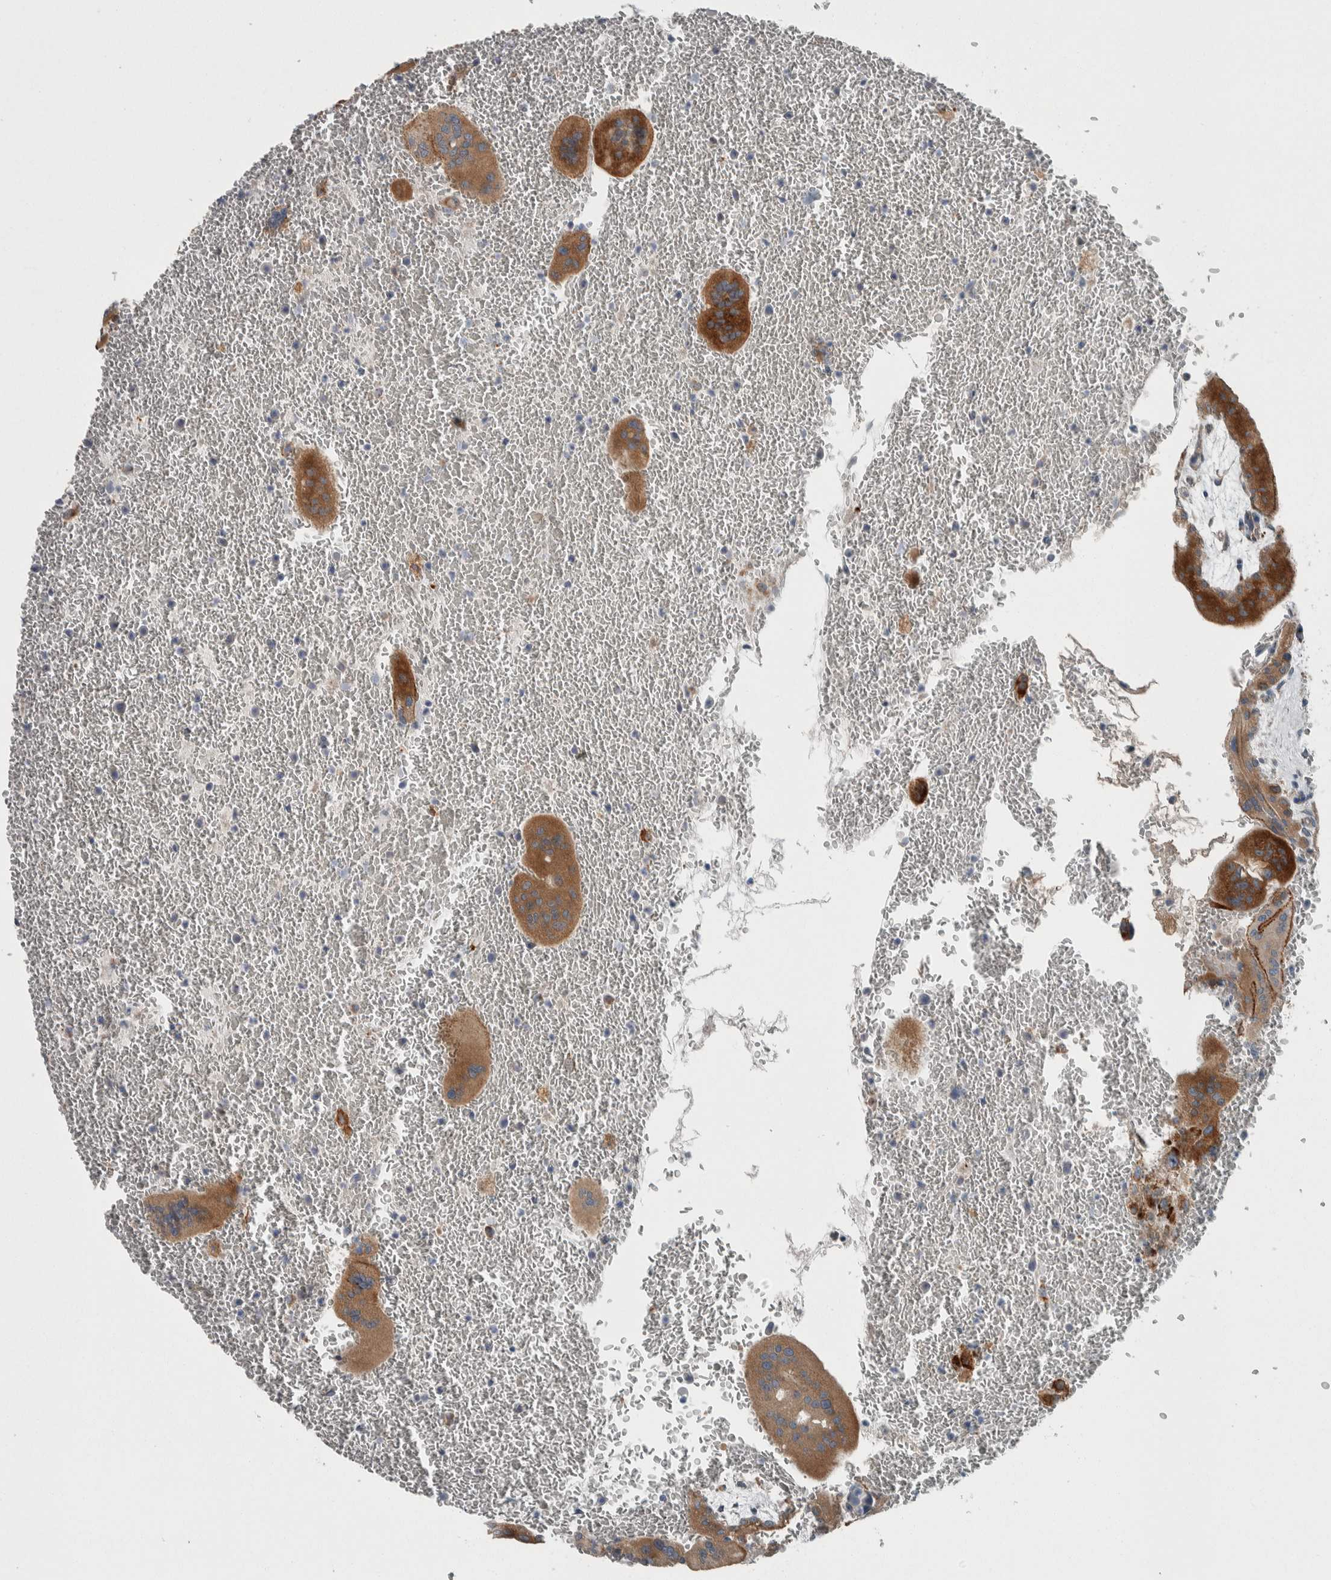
{"staining": {"intensity": "moderate", "quantity": ">75%", "location": "cytoplasmic/membranous"}, "tissue": "placenta", "cell_type": "Decidual cells", "image_type": "normal", "snomed": [{"axis": "morphology", "description": "Normal tissue, NOS"}, {"axis": "topography", "description": "Placenta"}], "caption": "Immunohistochemical staining of unremarkable placenta demonstrates >75% levels of moderate cytoplasmic/membranous protein staining in approximately >75% of decidual cells.", "gene": "USP25", "patient": {"sex": "female", "age": 35}}